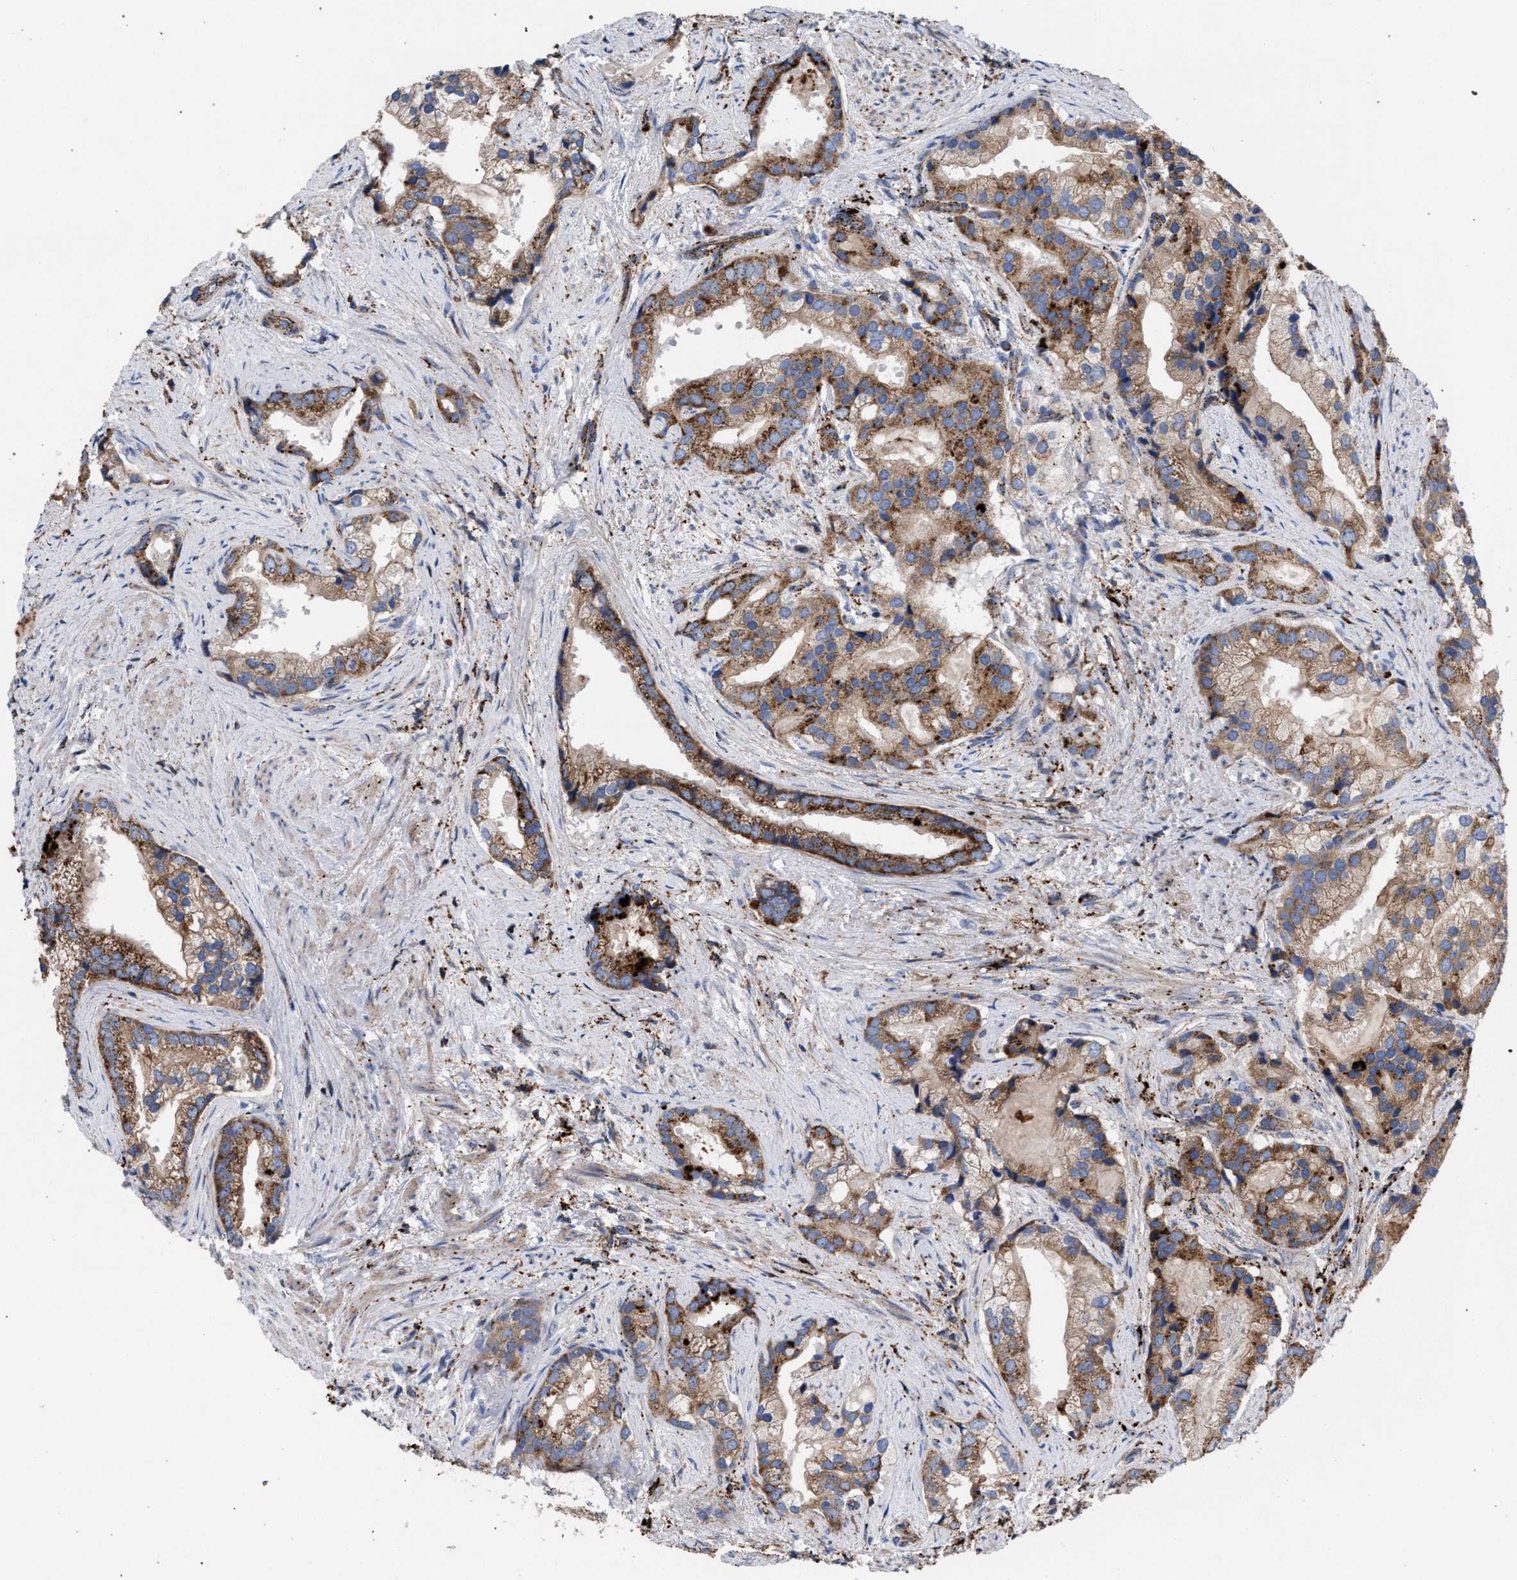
{"staining": {"intensity": "moderate", "quantity": ">75%", "location": "cytoplasmic/membranous"}, "tissue": "prostate cancer", "cell_type": "Tumor cells", "image_type": "cancer", "snomed": [{"axis": "morphology", "description": "Adenocarcinoma, Low grade"}, {"axis": "topography", "description": "Prostate"}], "caption": "Prostate low-grade adenocarcinoma tissue demonstrates moderate cytoplasmic/membranous positivity in about >75% of tumor cells", "gene": "PPT1", "patient": {"sex": "male", "age": 71}}